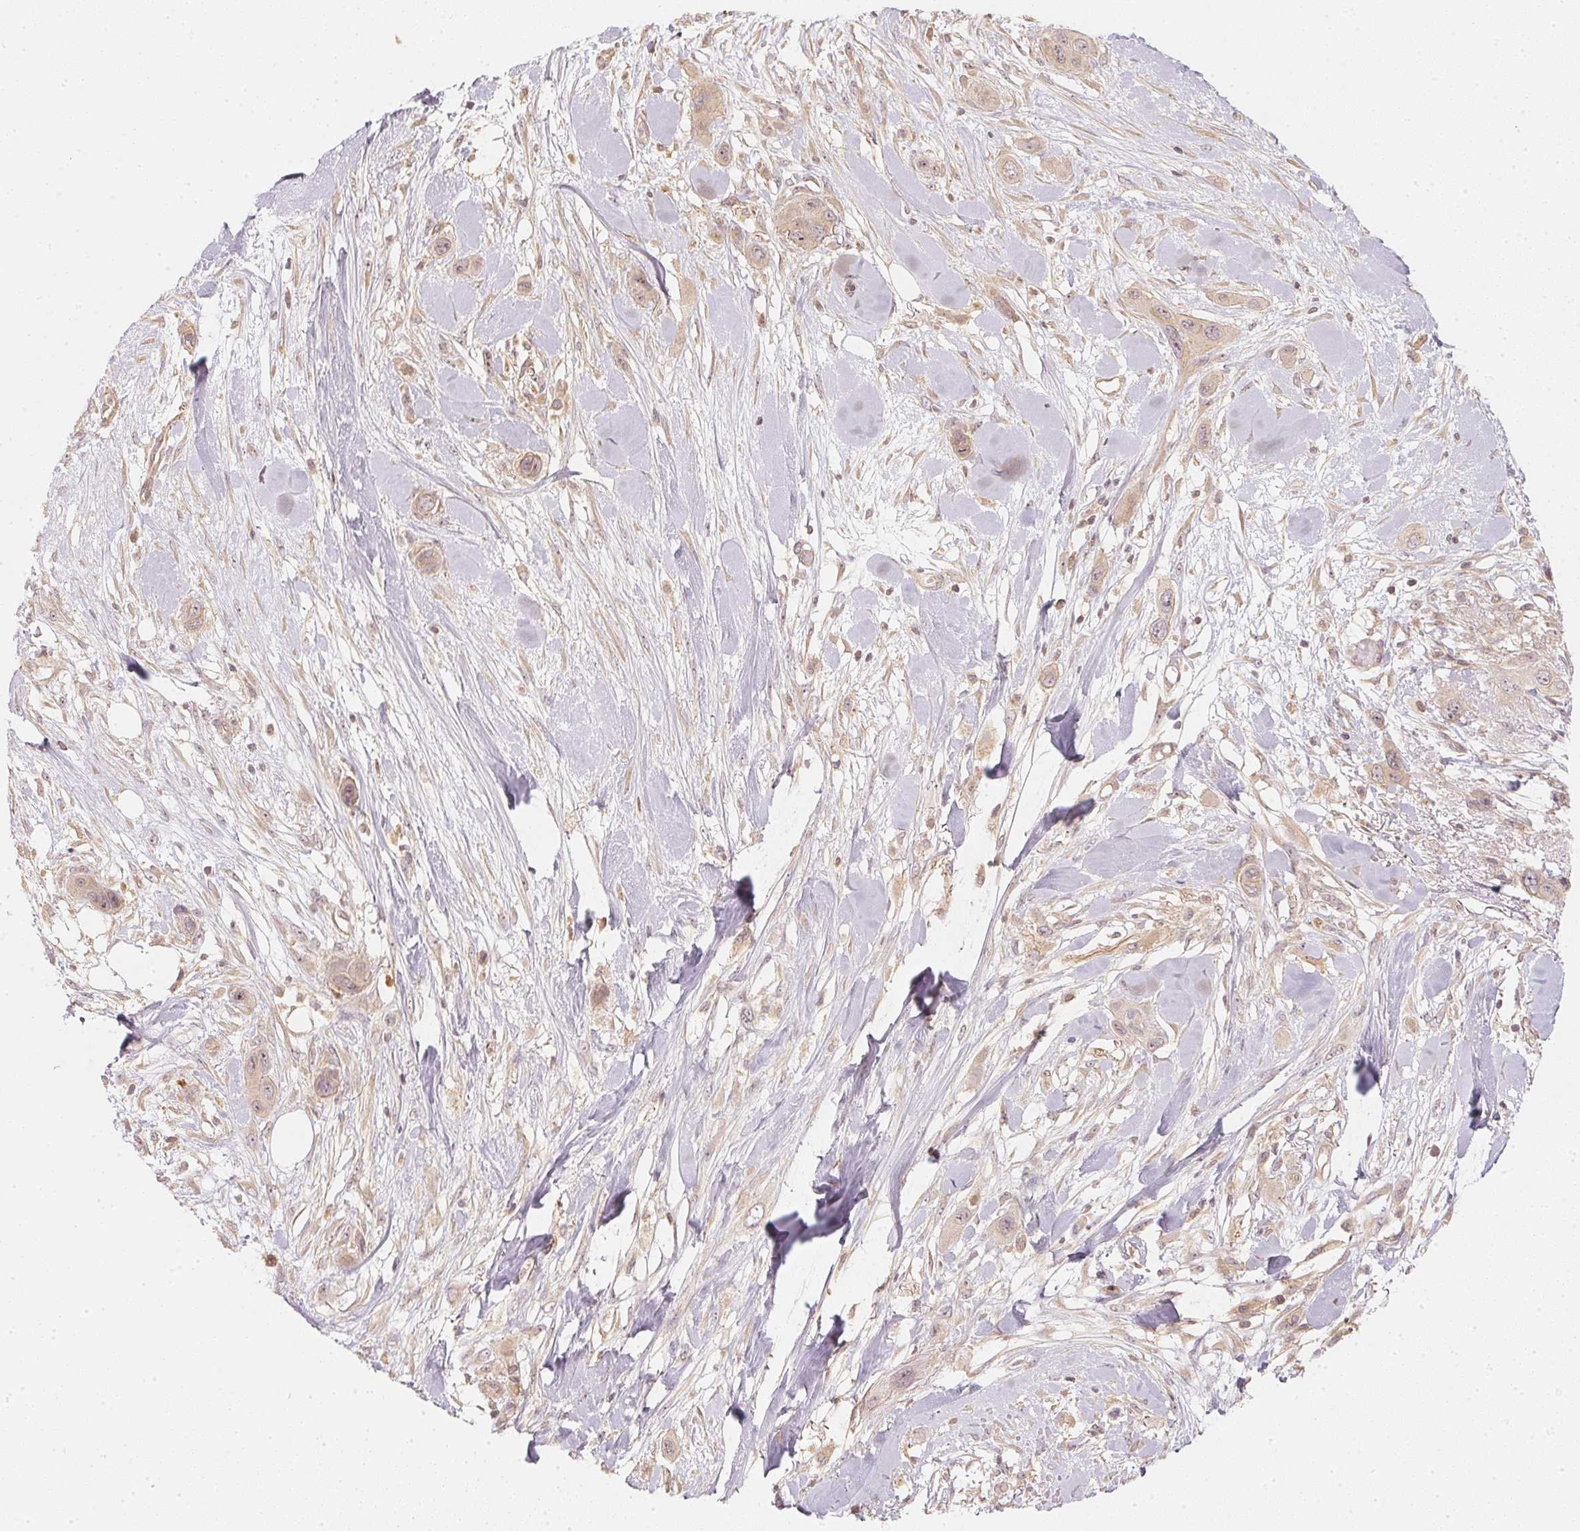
{"staining": {"intensity": "weak", "quantity": ">75%", "location": "cytoplasmic/membranous,nuclear"}, "tissue": "skin cancer", "cell_type": "Tumor cells", "image_type": "cancer", "snomed": [{"axis": "morphology", "description": "Squamous cell carcinoma, NOS"}, {"axis": "topography", "description": "Skin"}], "caption": "The immunohistochemical stain shows weak cytoplasmic/membranous and nuclear positivity in tumor cells of skin cancer (squamous cell carcinoma) tissue.", "gene": "WDR54", "patient": {"sex": "male", "age": 79}}